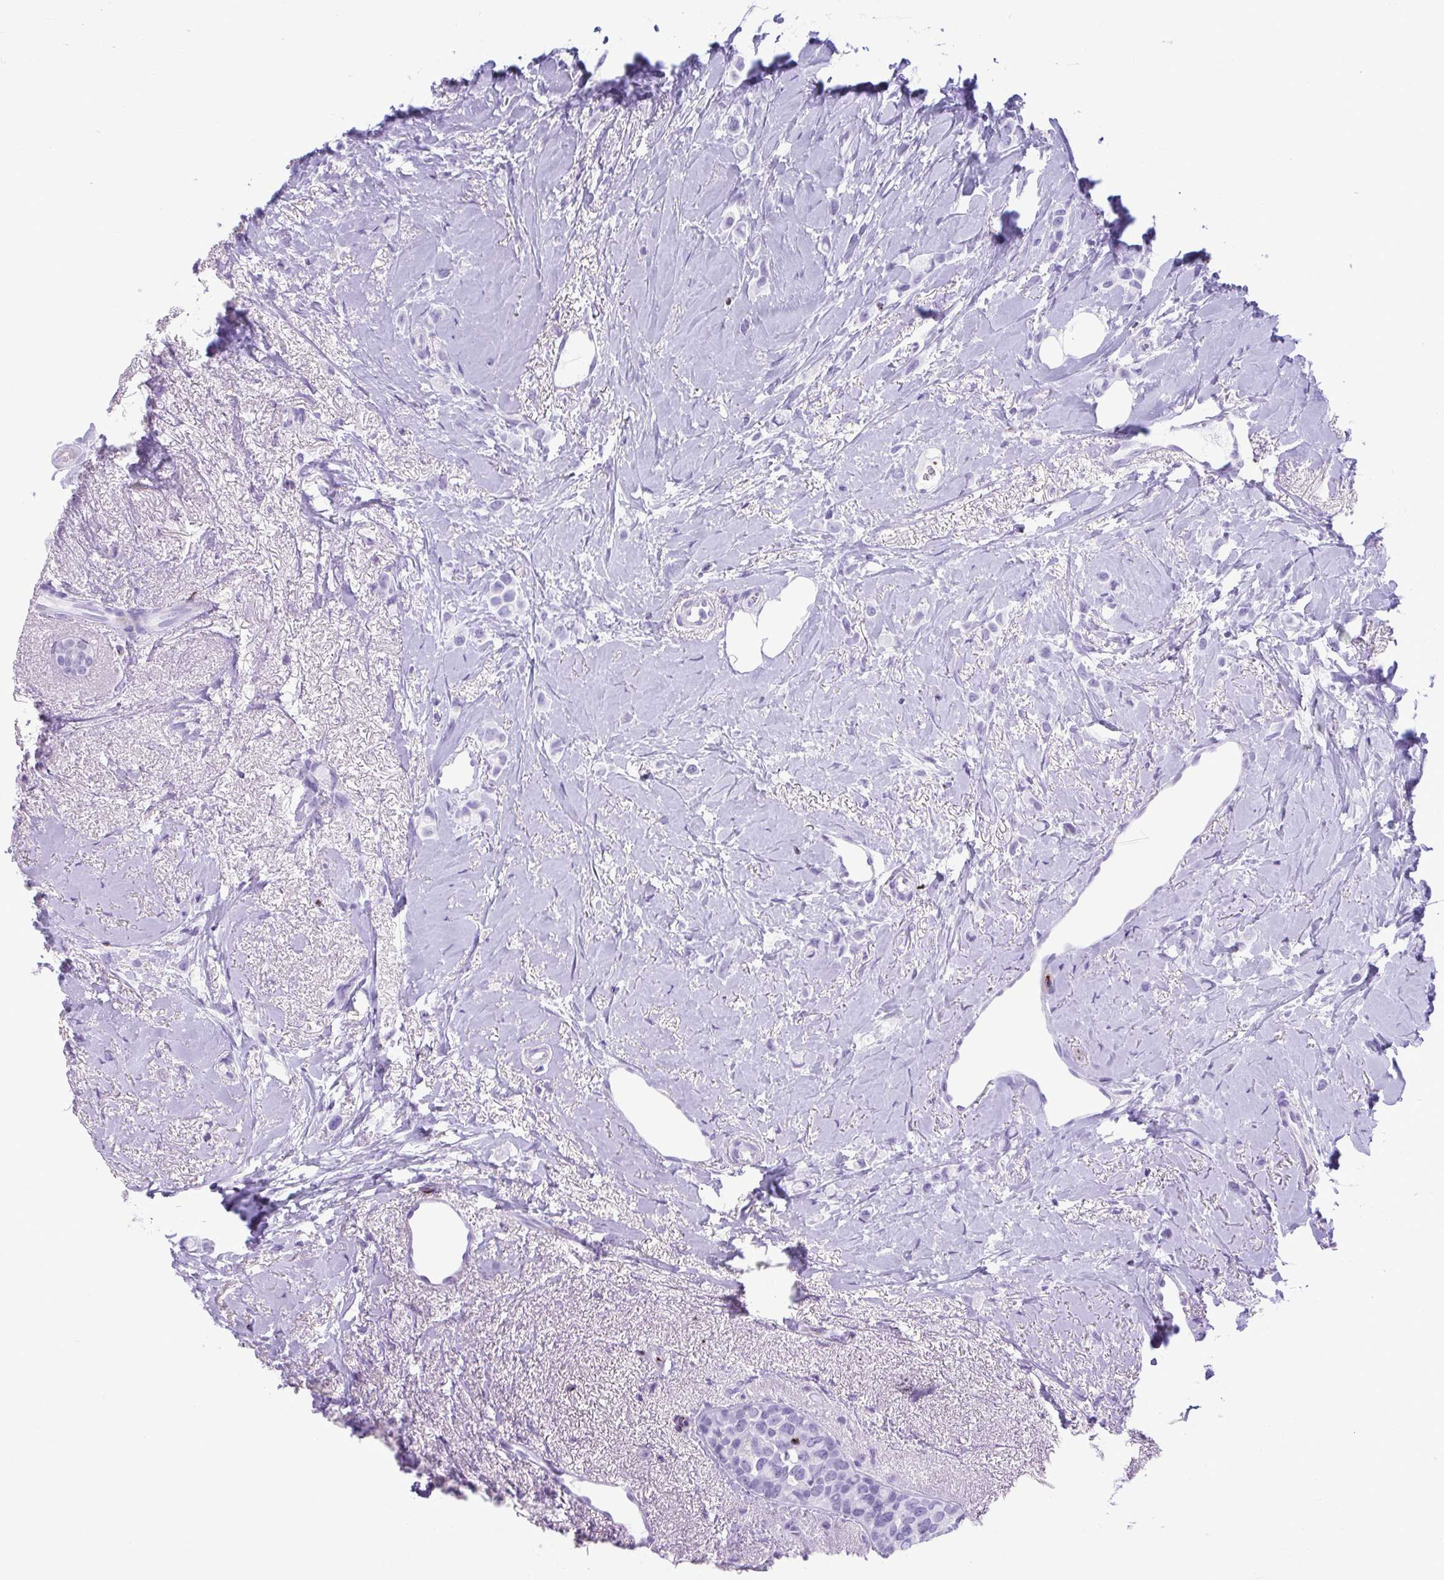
{"staining": {"intensity": "negative", "quantity": "none", "location": "none"}, "tissue": "breast cancer", "cell_type": "Tumor cells", "image_type": "cancer", "snomed": [{"axis": "morphology", "description": "Lobular carcinoma"}, {"axis": "topography", "description": "Breast"}], "caption": "Immunohistochemistry image of neoplastic tissue: human breast cancer (lobular carcinoma) stained with DAB reveals no significant protein staining in tumor cells.", "gene": "TCEAL3", "patient": {"sex": "female", "age": 66}}